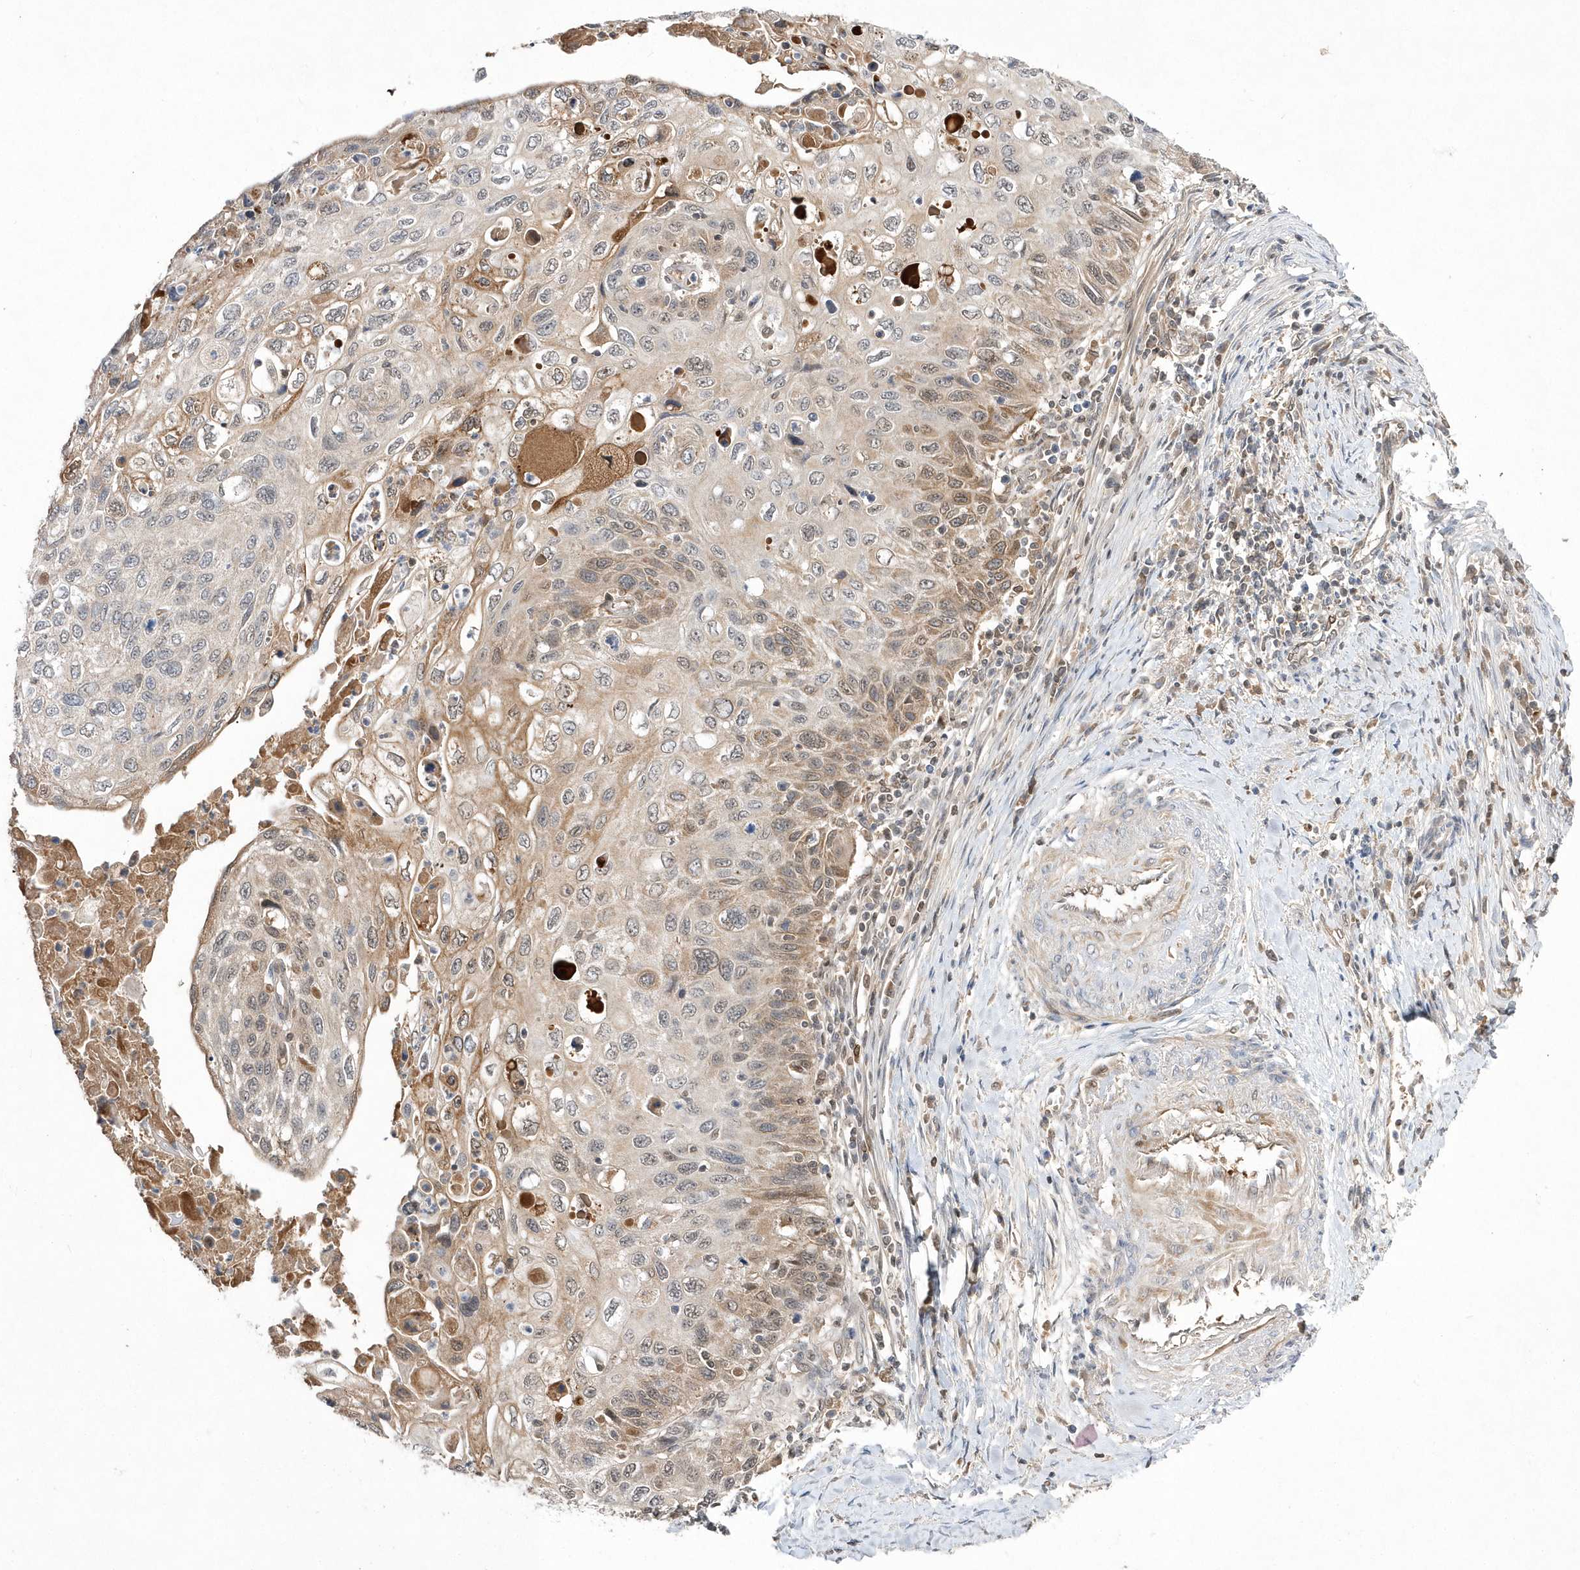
{"staining": {"intensity": "moderate", "quantity": "<25%", "location": "cytoplasmic/membranous"}, "tissue": "cervical cancer", "cell_type": "Tumor cells", "image_type": "cancer", "snomed": [{"axis": "morphology", "description": "Squamous cell carcinoma, NOS"}, {"axis": "topography", "description": "Cervix"}], "caption": "Cervical cancer tissue reveals moderate cytoplasmic/membranous expression in about <25% of tumor cells, visualized by immunohistochemistry.", "gene": "TMEM132B", "patient": {"sex": "female", "age": 70}}